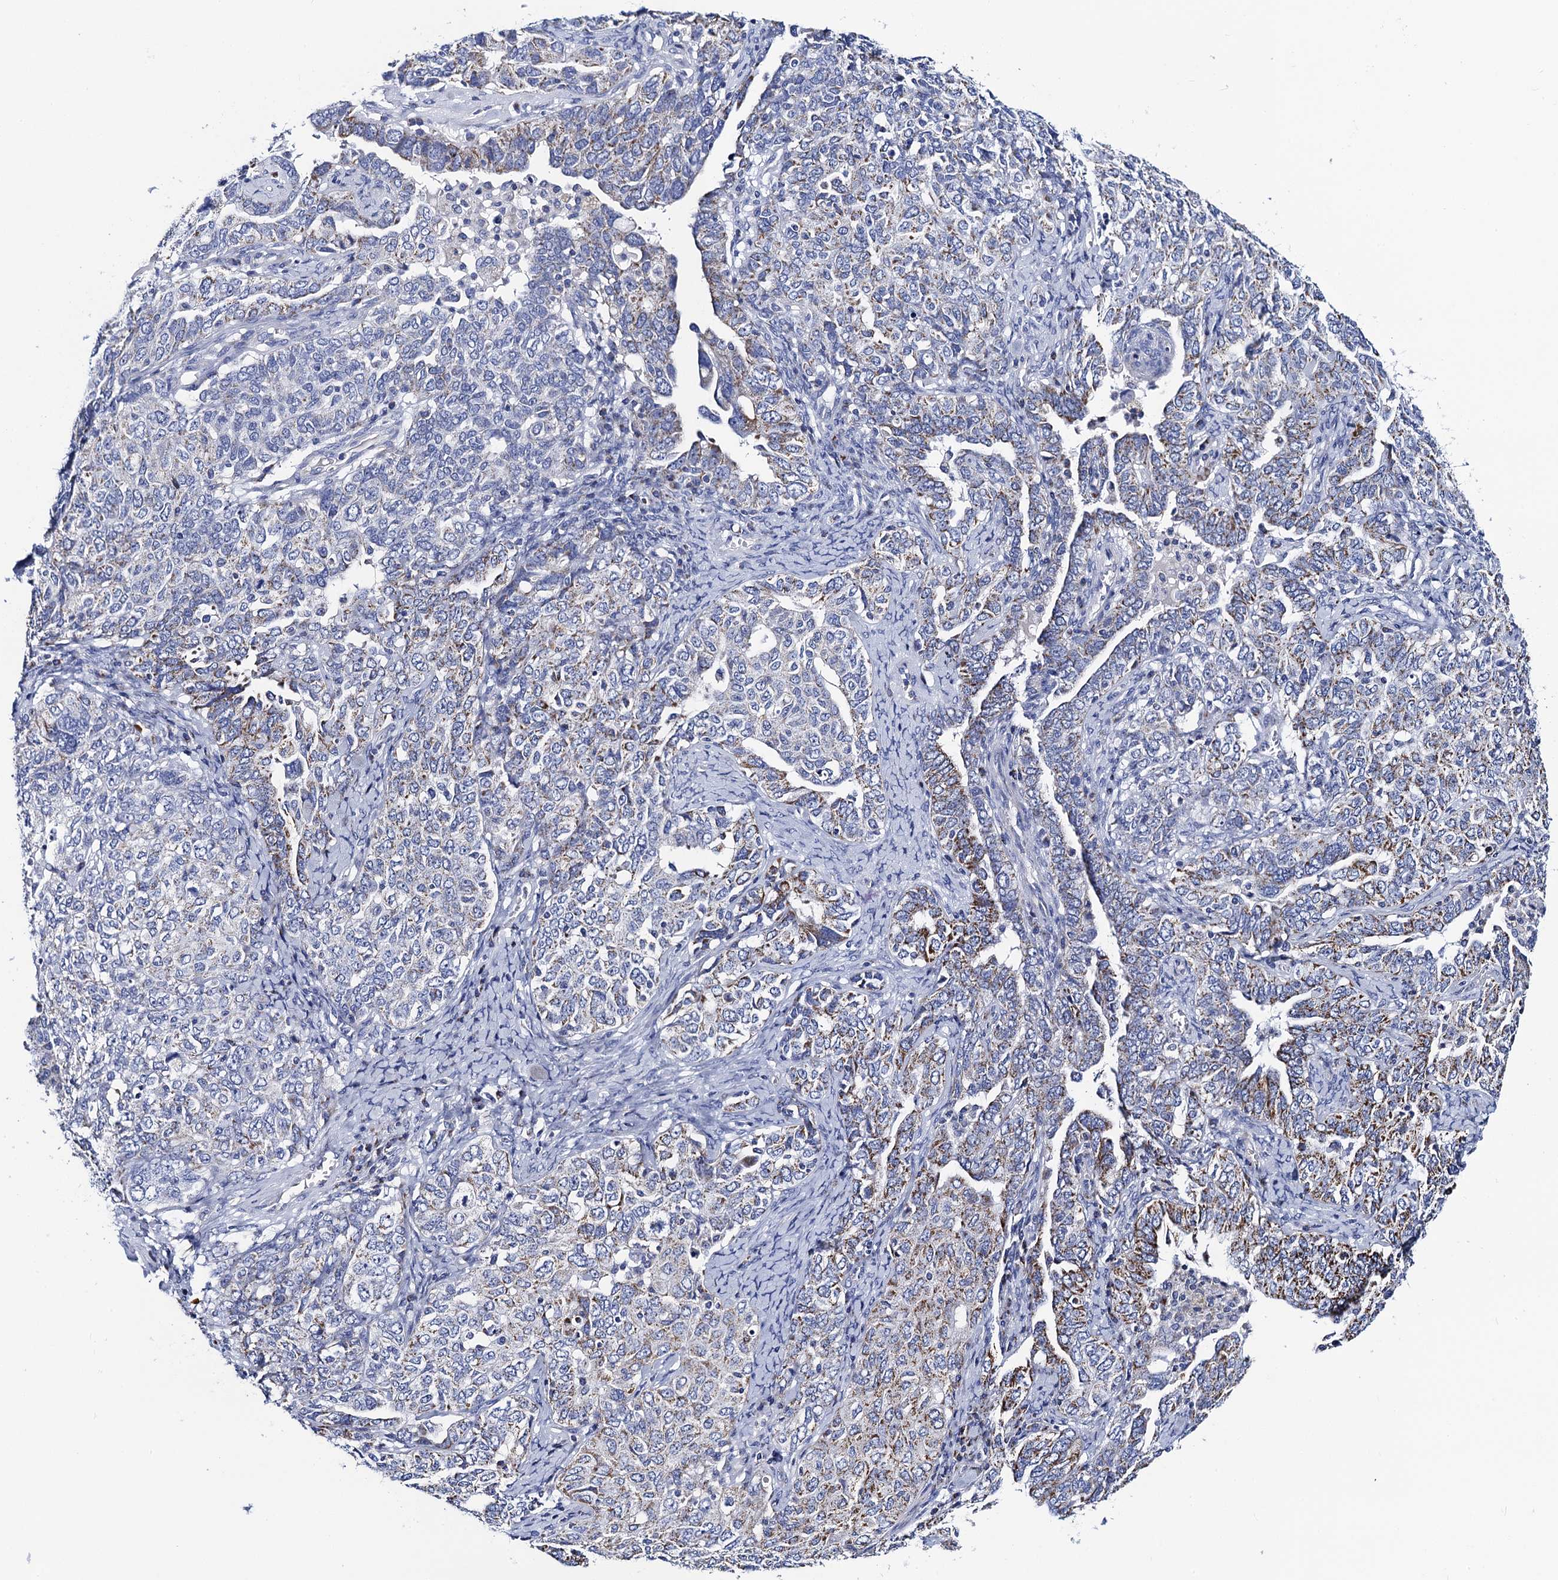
{"staining": {"intensity": "moderate", "quantity": "25%-75%", "location": "cytoplasmic/membranous"}, "tissue": "ovarian cancer", "cell_type": "Tumor cells", "image_type": "cancer", "snomed": [{"axis": "morphology", "description": "Carcinoma, endometroid"}, {"axis": "topography", "description": "Ovary"}], "caption": "Ovarian endometroid carcinoma tissue displays moderate cytoplasmic/membranous staining in about 25%-75% of tumor cells, visualized by immunohistochemistry.", "gene": "ACADSB", "patient": {"sex": "female", "age": 62}}